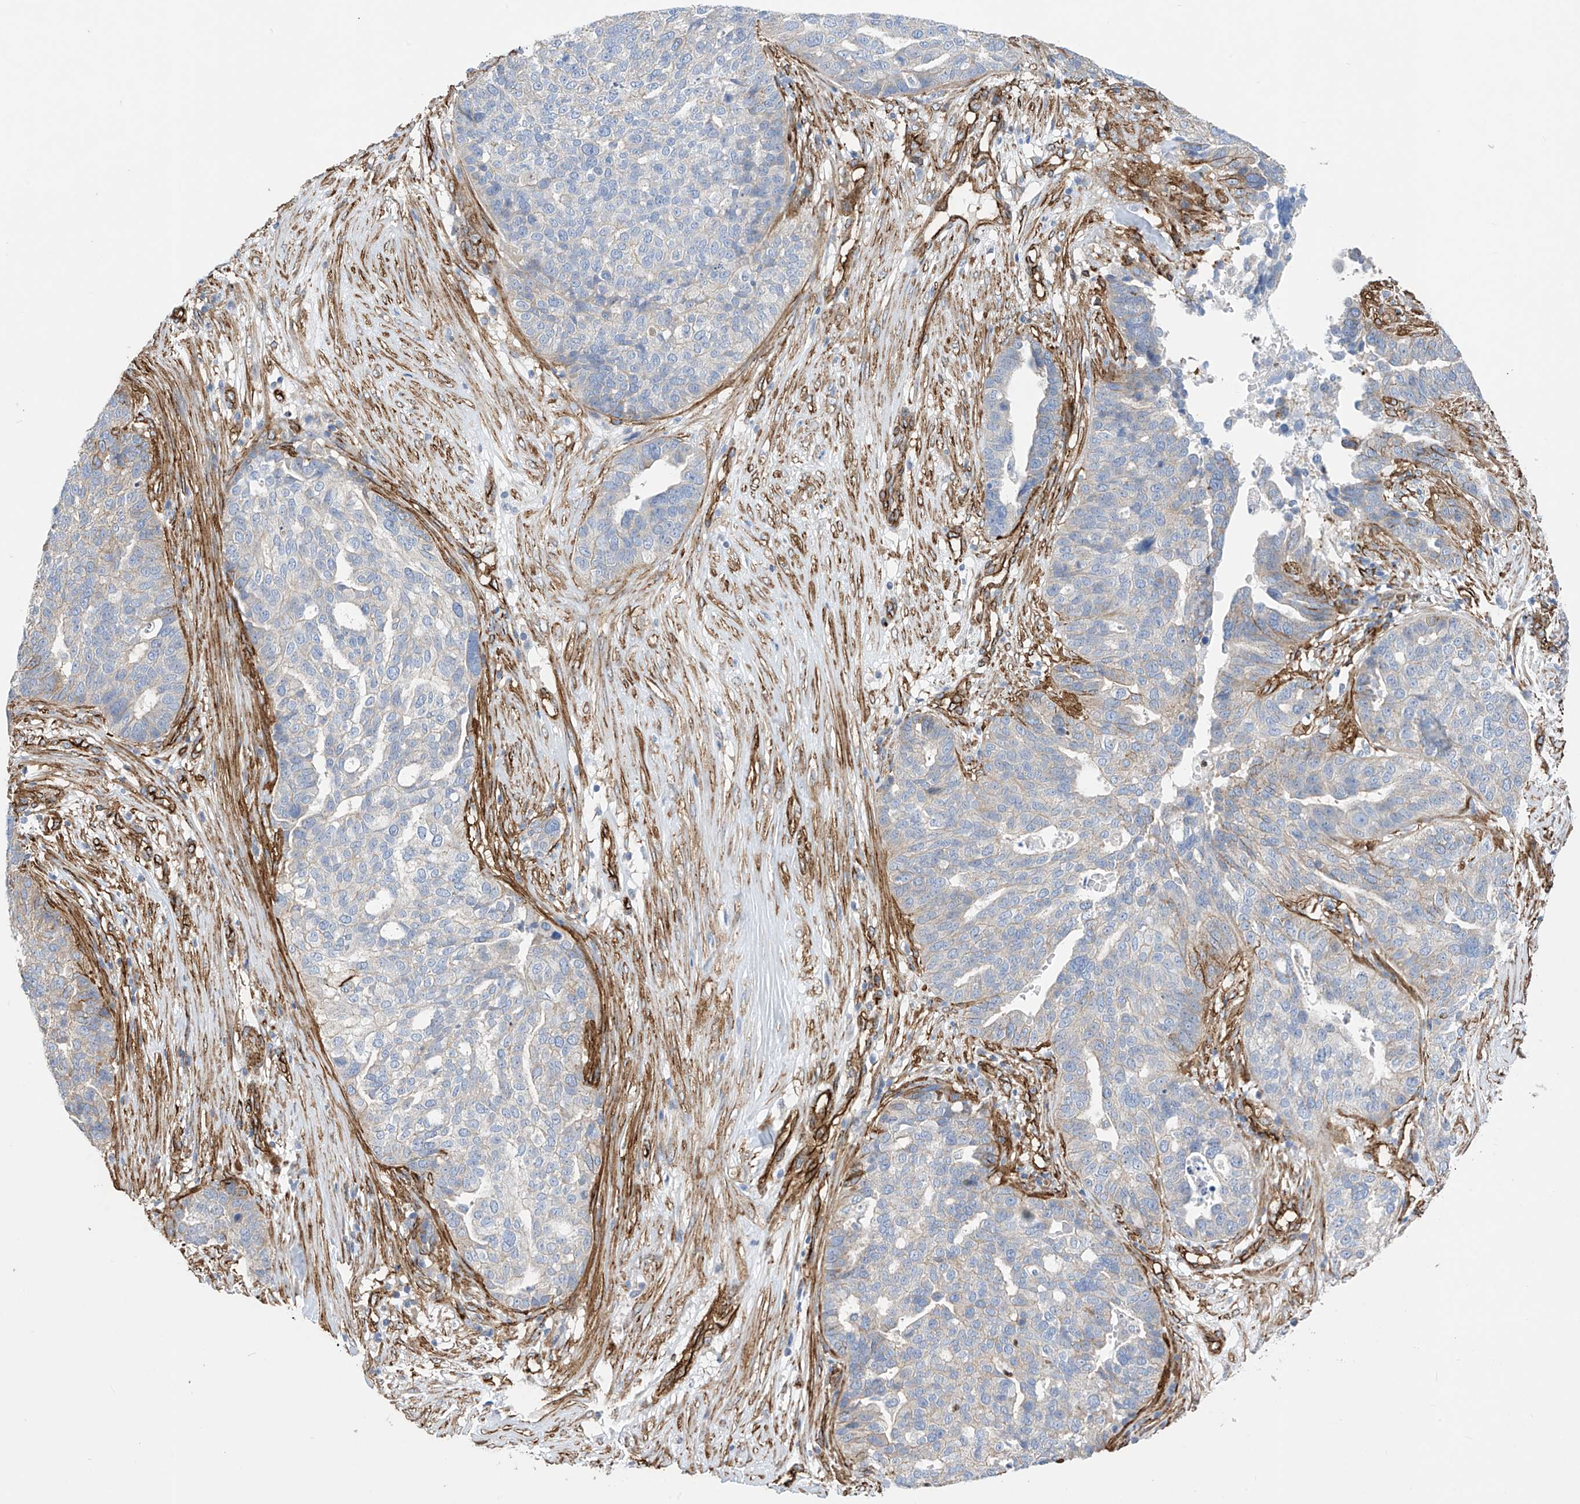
{"staining": {"intensity": "negative", "quantity": "none", "location": "none"}, "tissue": "ovarian cancer", "cell_type": "Tumor cells", "image_type": "cancer", "snomed": [{"axis": "morphology", "description": "Cystadenocarcinoma, serous, NOS"}, {"axis": "topography", "description": "Ovary"}], "caption": "Immunohistochemical staining of human ovarian cancer (serous cystadenocarcinoma) demonstrates no significant expression in tumor cells. (DAB (3,3'-diaminobenzidine) immunohistochemistry (IHC) visualized using brightfield microscopy, high magnification).", "gene": "UBTD1", "patient": {"sex": "female", "age": 59}}